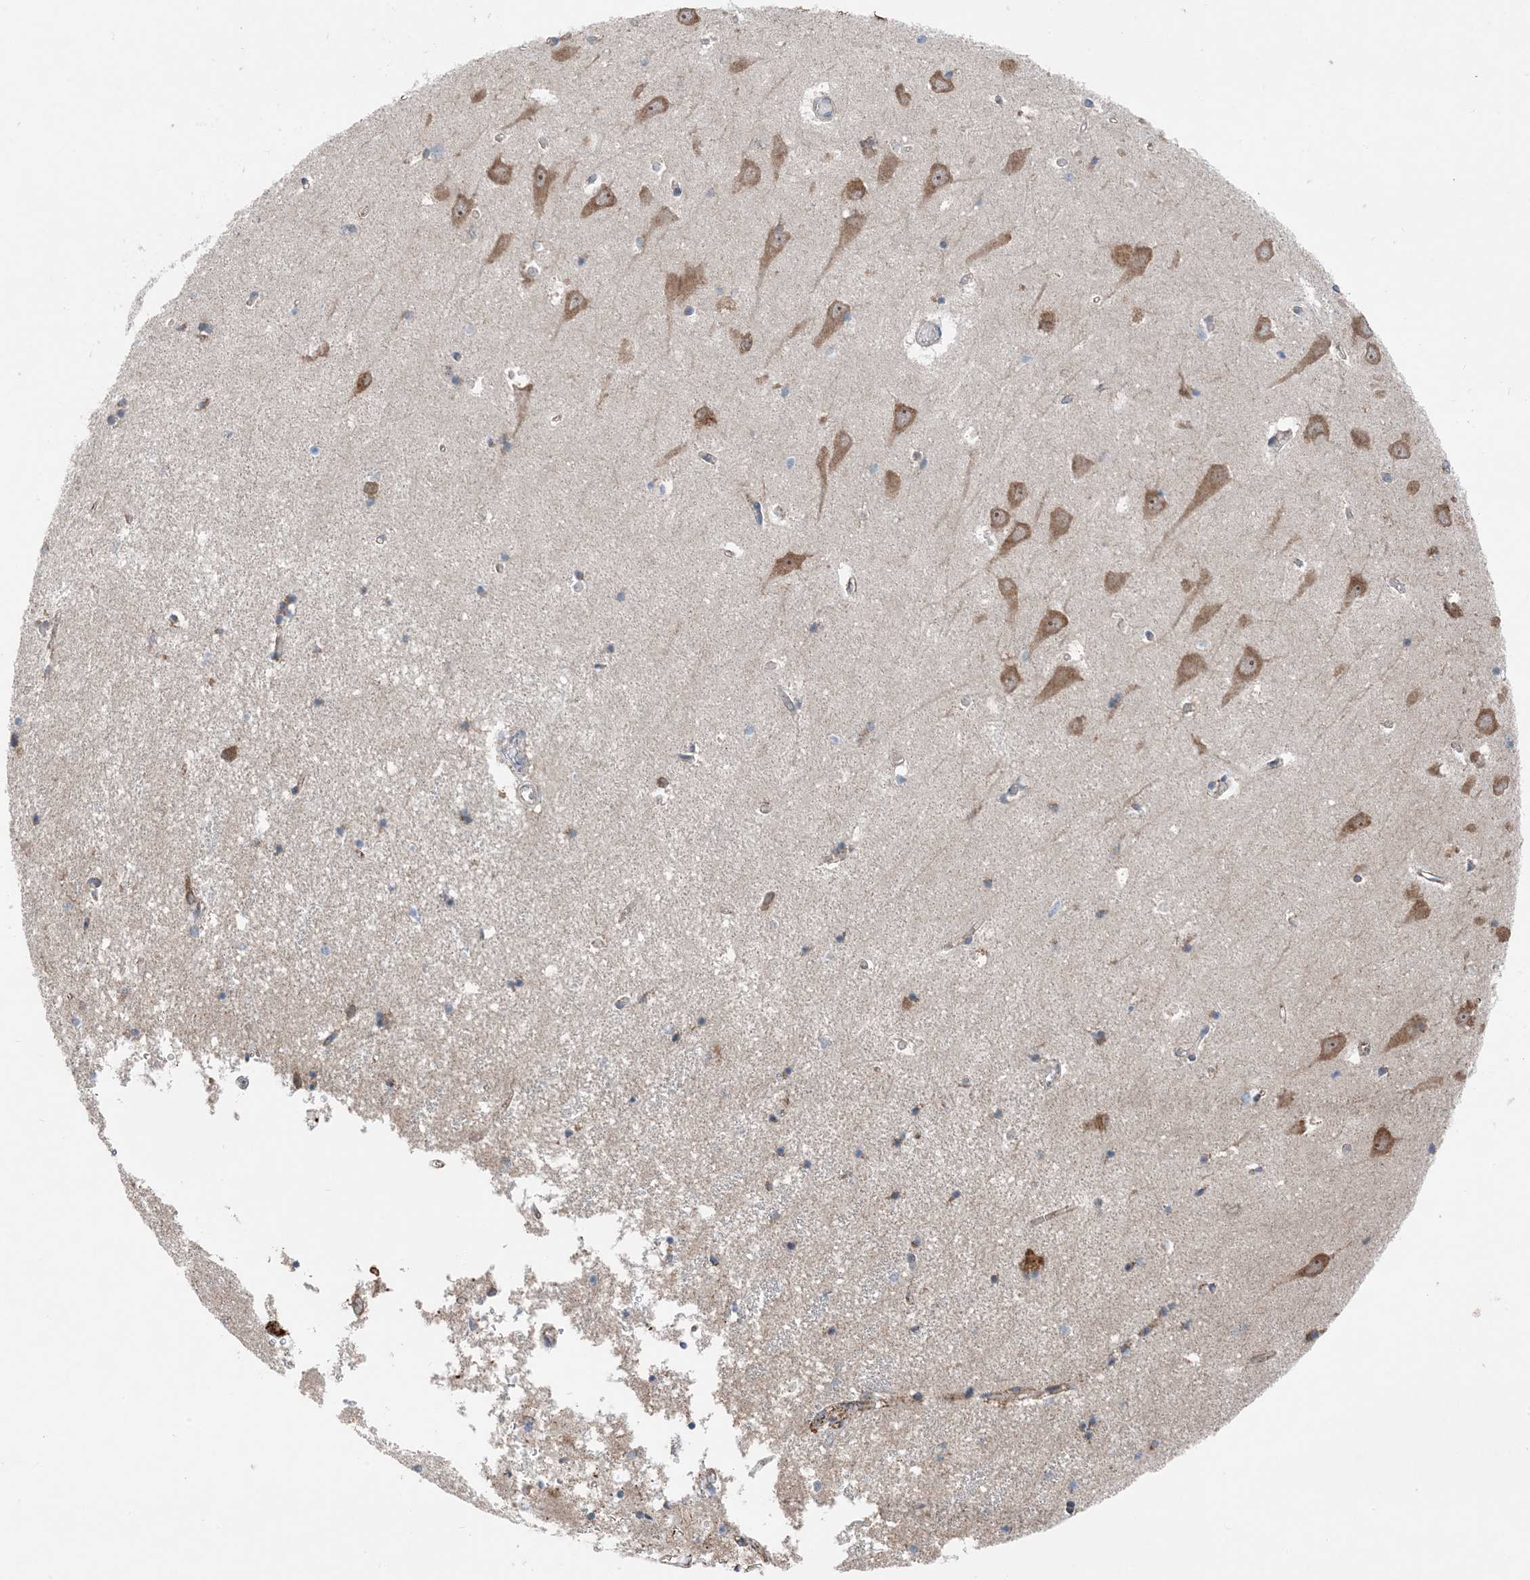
{"staining": {"intensity": "weak", "quantity": "<25%", "location": "cytoplasmic/membranous"}, "tissue": "hippocampus", "cell_type": "Glial cells", "image_type": "normal", "snomed": [{"axis": "morphology", "description": "Normal tissue, NOS"}, {"axis": "topography", "description": "Hippocampus"}], "caption": "Glial cells are negative for protein expression in normal human hippocampus. (Stains: DAB IHC with hematoxylin counter stain, Microscopy: brightfield microscopy at high magnification).", "gene": "DHX30", "patient": {"sex": "male", "age": 70}}